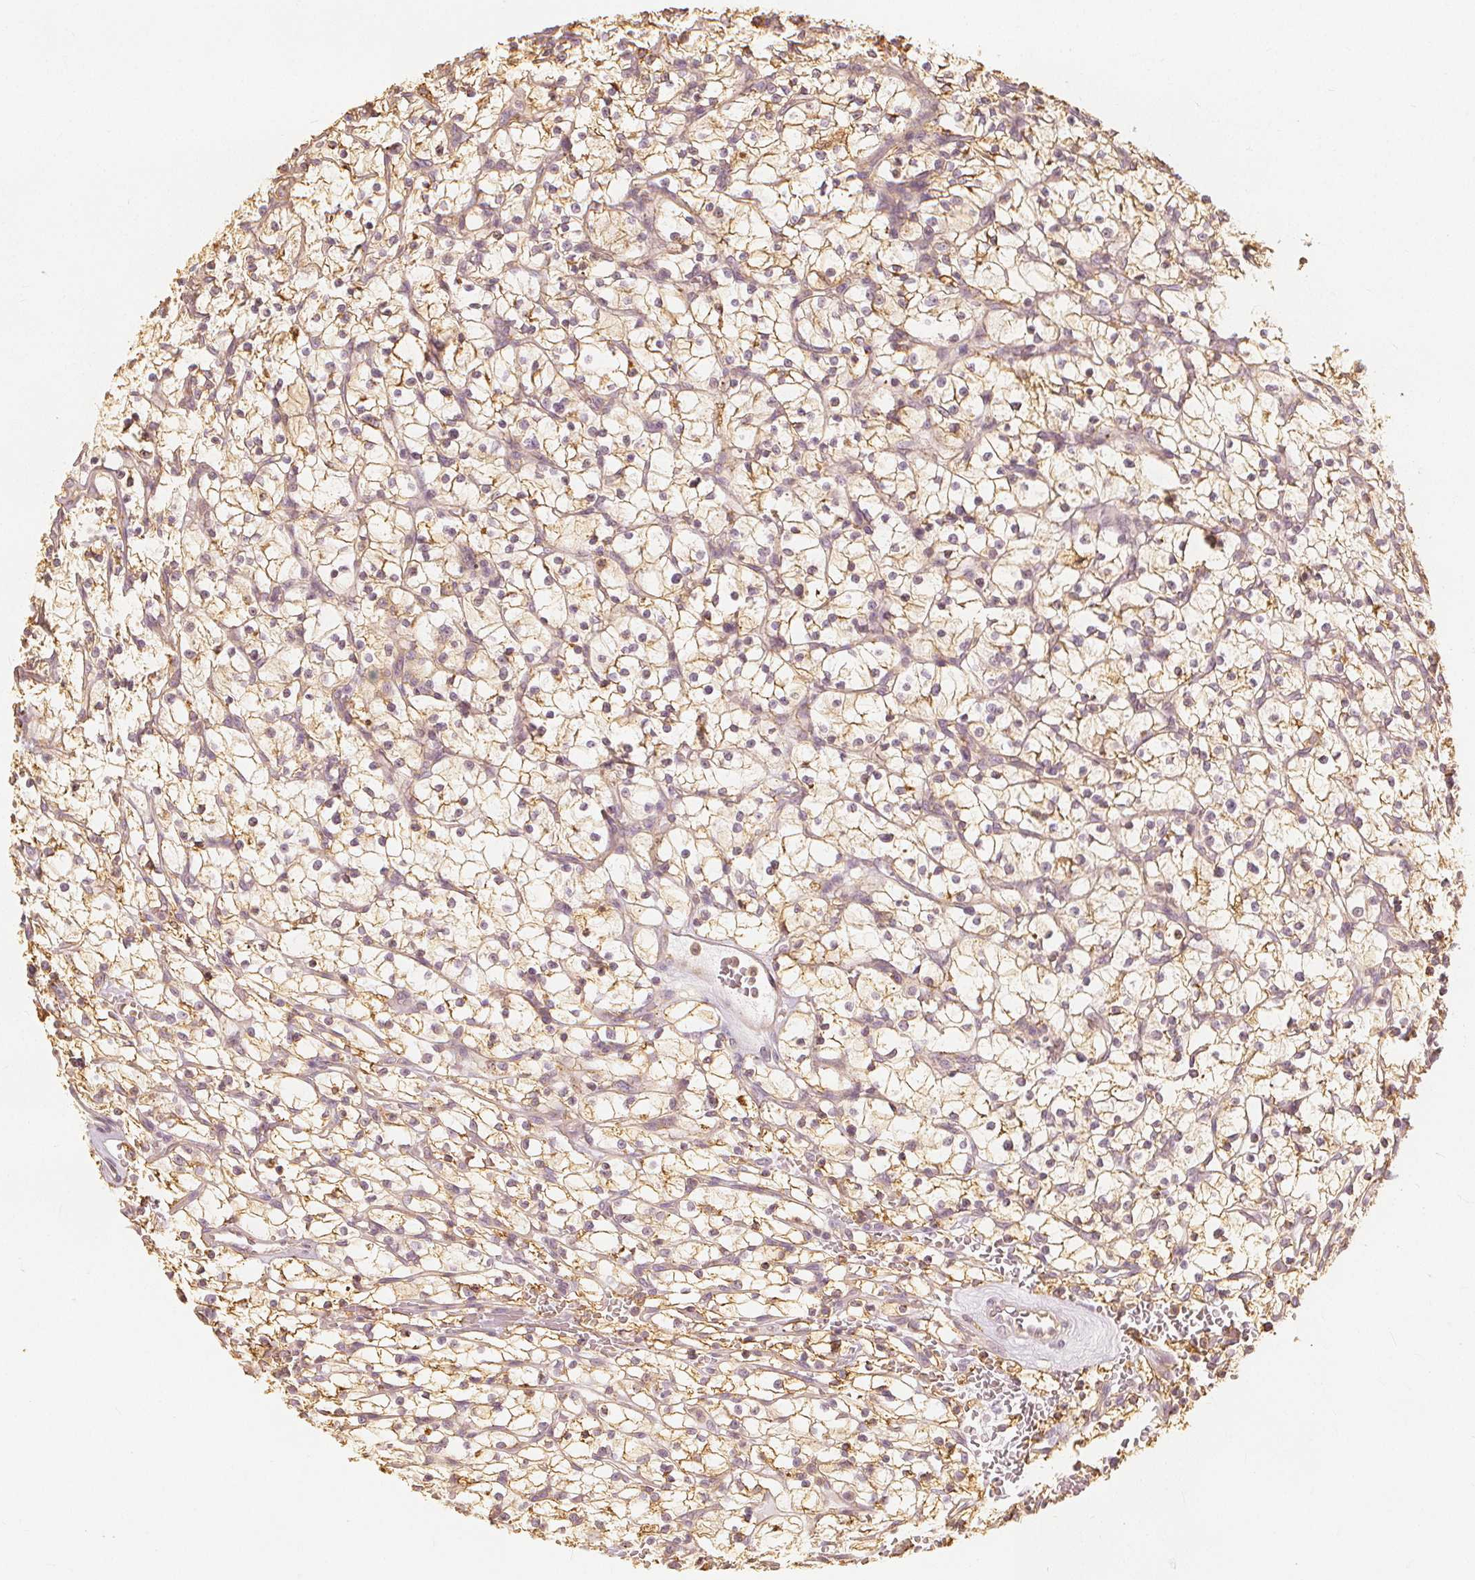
{"staining": {"intensity": "weak", "quantity": ">75%", "location": "cytoplasmic/membranous"}, "tissue": "renal cancer", "cell_type": "Tumor cells", "image_type": "cancer", "snomed": [{"axis": "morphology", "description": "Adenocarcinoma, NOS"}, {"axis": "topography", "description": "Kidney"}], "caption": "Weak cytoplasmic/membranous expression is present in approximately >75% of tumor cells in renal adenocarcinoma. Nuclei are stained in blue.", "gene": "ARHGAP26", "patient": {"sex": "female", "age": 64}}